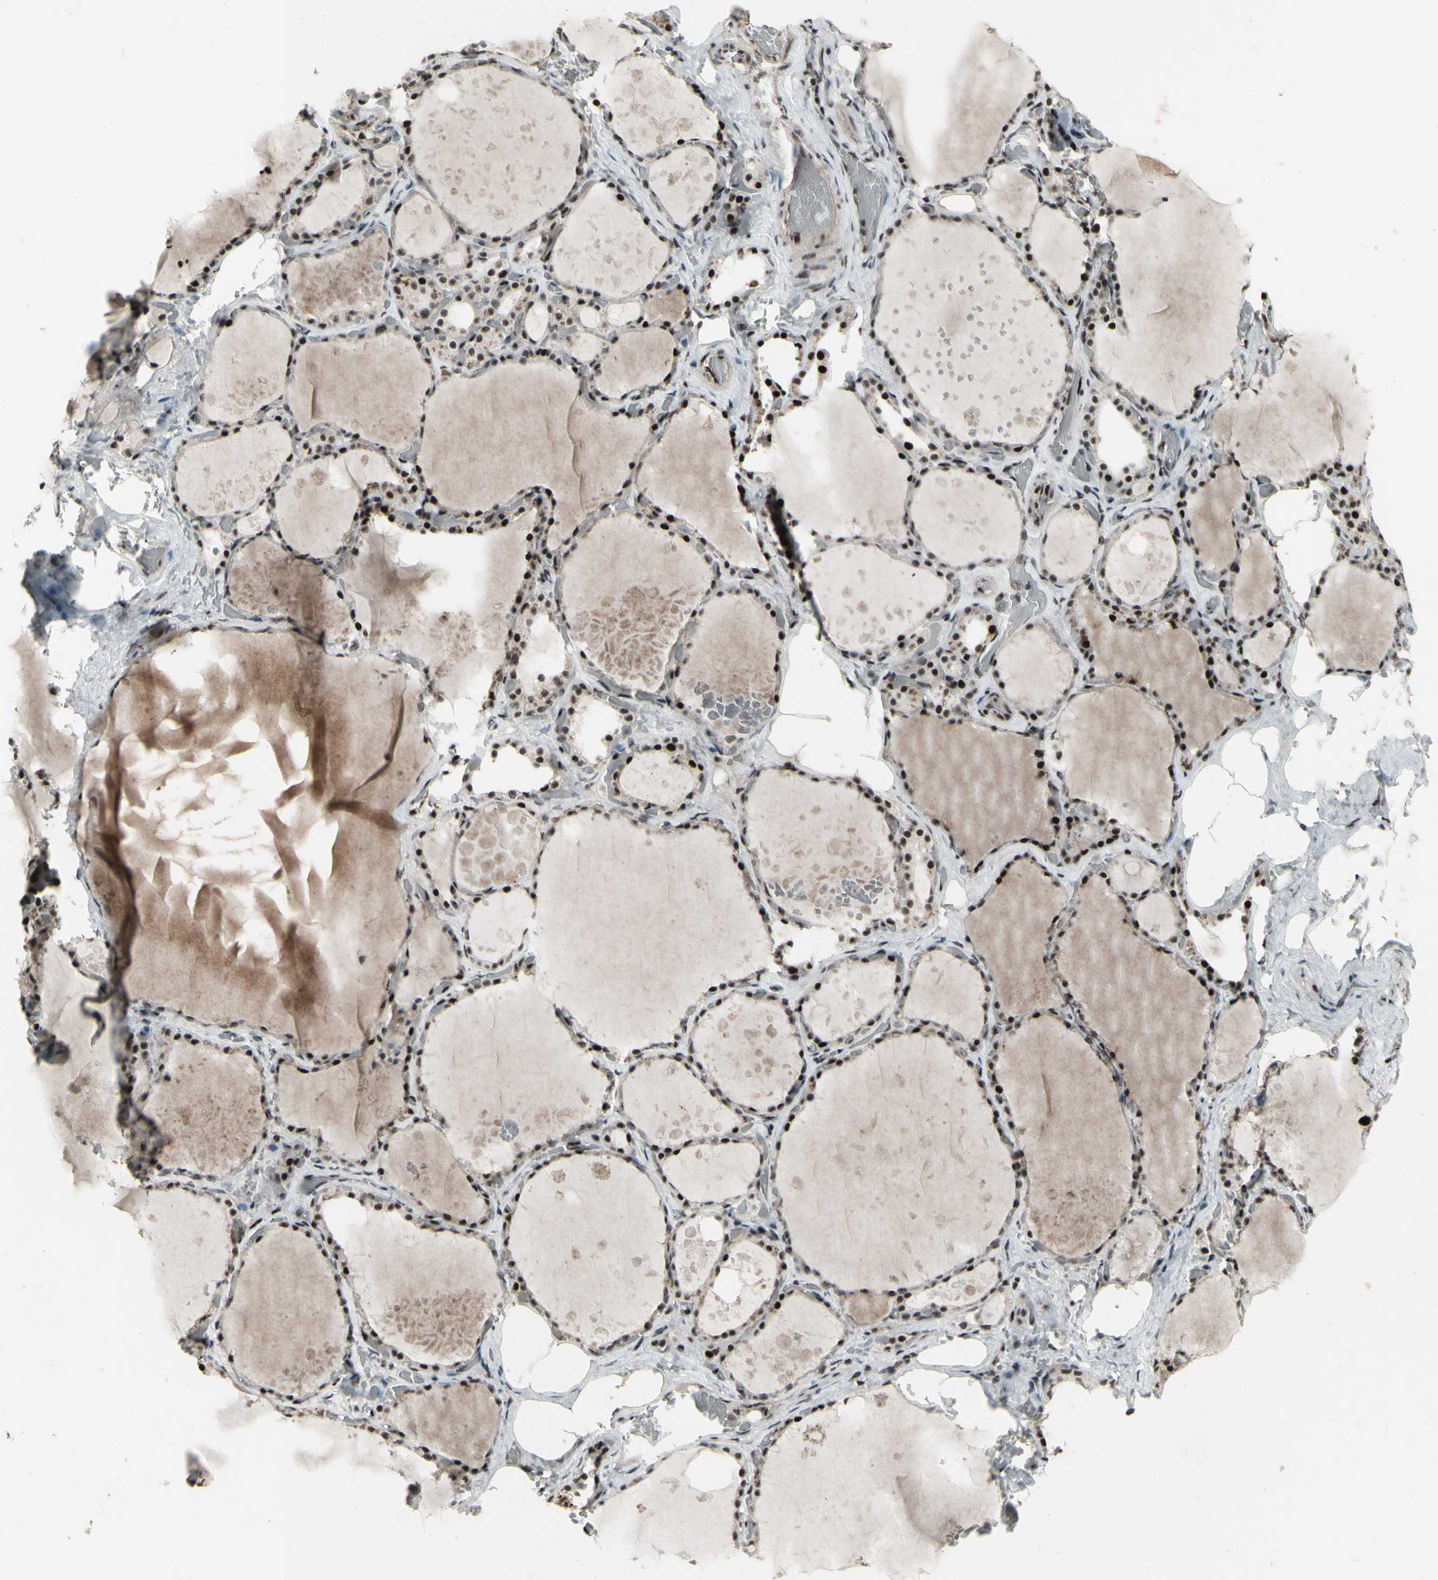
{"staining": {"intensity": "strong", "quantity": ">75%", "location": "nuclear"}, "tissue": "thyroid gland", "cell_type": "Glandular cells", "image_type": "normal", "snomed": [{"axis": "morphology", "description": "Normal tissue, NOS"}, {"axis": "topography", "description": "Thyroid gland"}], "caption": "Glandular cells show strong nuclear staining in about >75% of cells in normal thyroid gland.", "gene": "SUPT6H", "patient": {"sex": "male", "age": 61}}